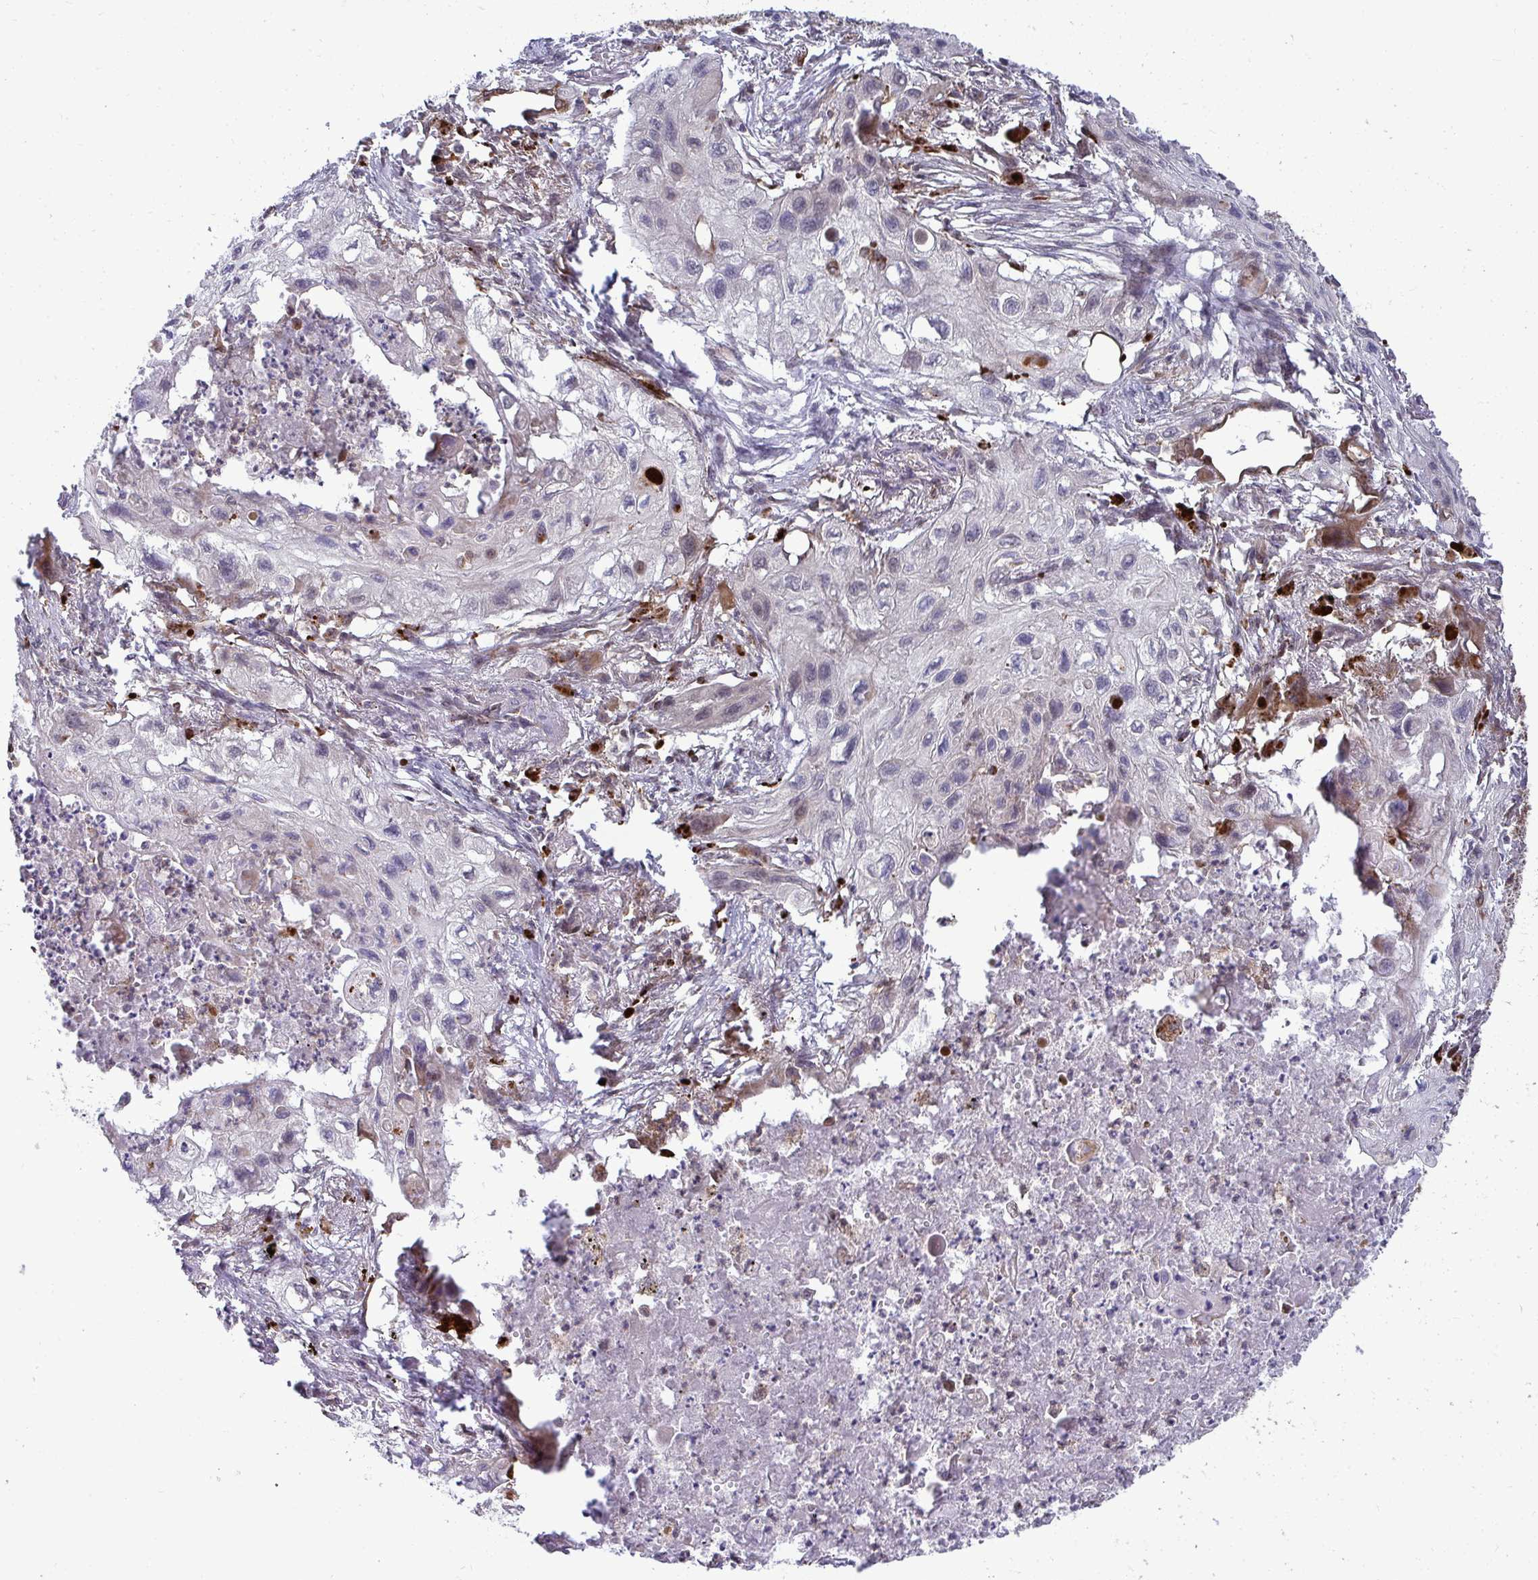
{"staining": {"intensity": "weak", "quantity": "<25%", "location": "cytoplasmic/membranous"}, "tissue": "lung cancer", "cell_type": "Tumor cells", "image_type": "cancer", "snomed": [{"axis": "morphology", "description": "Squamous cell carcinoma, NOS"}, {"axis": "topography", "description": "Lung"}], "caption": "This is an IHC micrograph of human lung squamous cell carcinoma. There is no staining in tumor cells.", "gene": "TRIM44", "patient": {"sex": "male", "age": 71}}